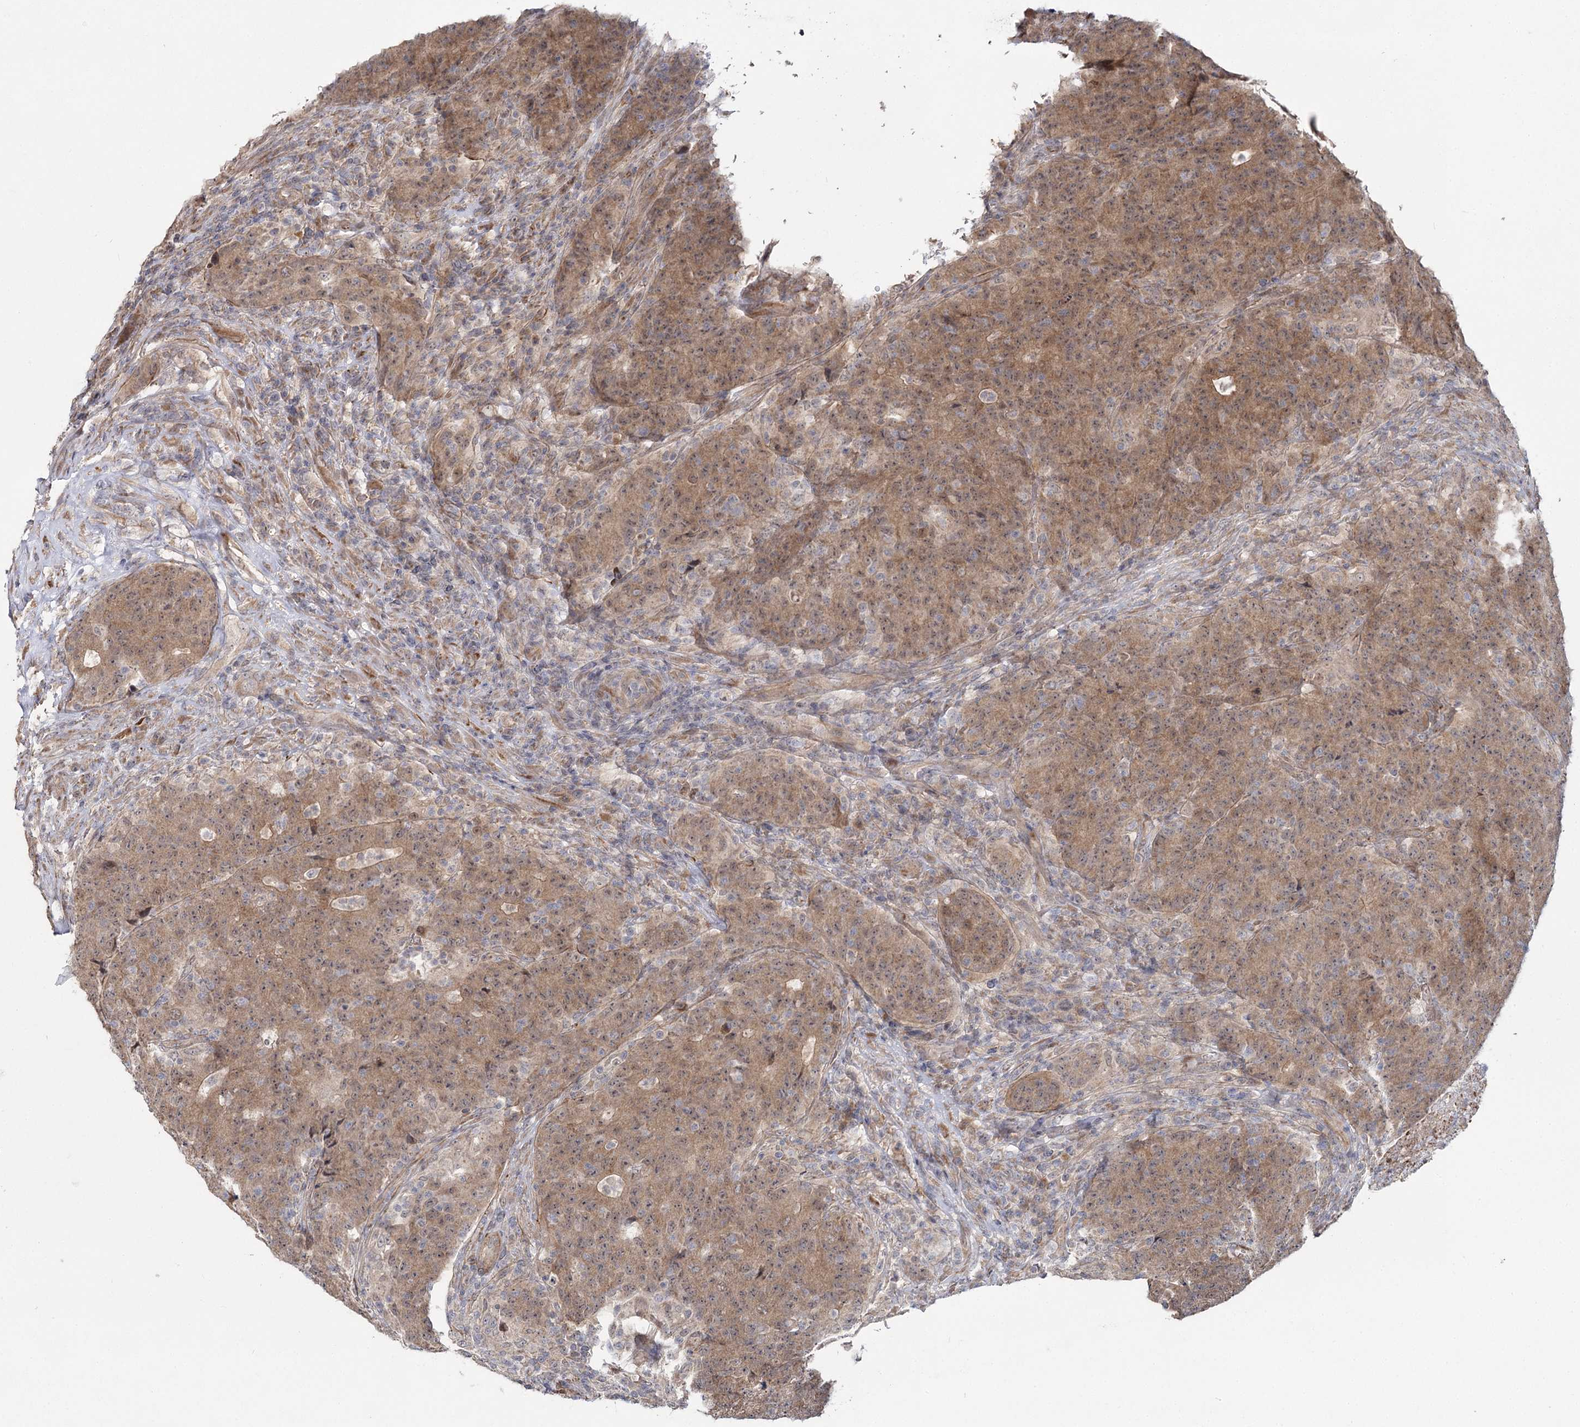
{"staining": {"intensity": "moderate", "quantity": ">75%", "location": "cytoplasmic/membranous,nuclear"}, "tissue": "colorectal cancer", "cell_type": "Tumor cells", "image_type": "cancer", "snomed": [{"axis": "morphology", "description": "Adenocarcinoma, NOS"}, {"axis": "topography", "description": "Colon"}], "caption": "DAB immunohistochemical staining of colorectal cancer (adenocarcinoma) exhibits moderate cytoplasmic/membranous and nuclear protein expression in about >75% of tumor cells.", "gene": "TBC1D9B", "patient": {"sex": "female", "age": 75}}